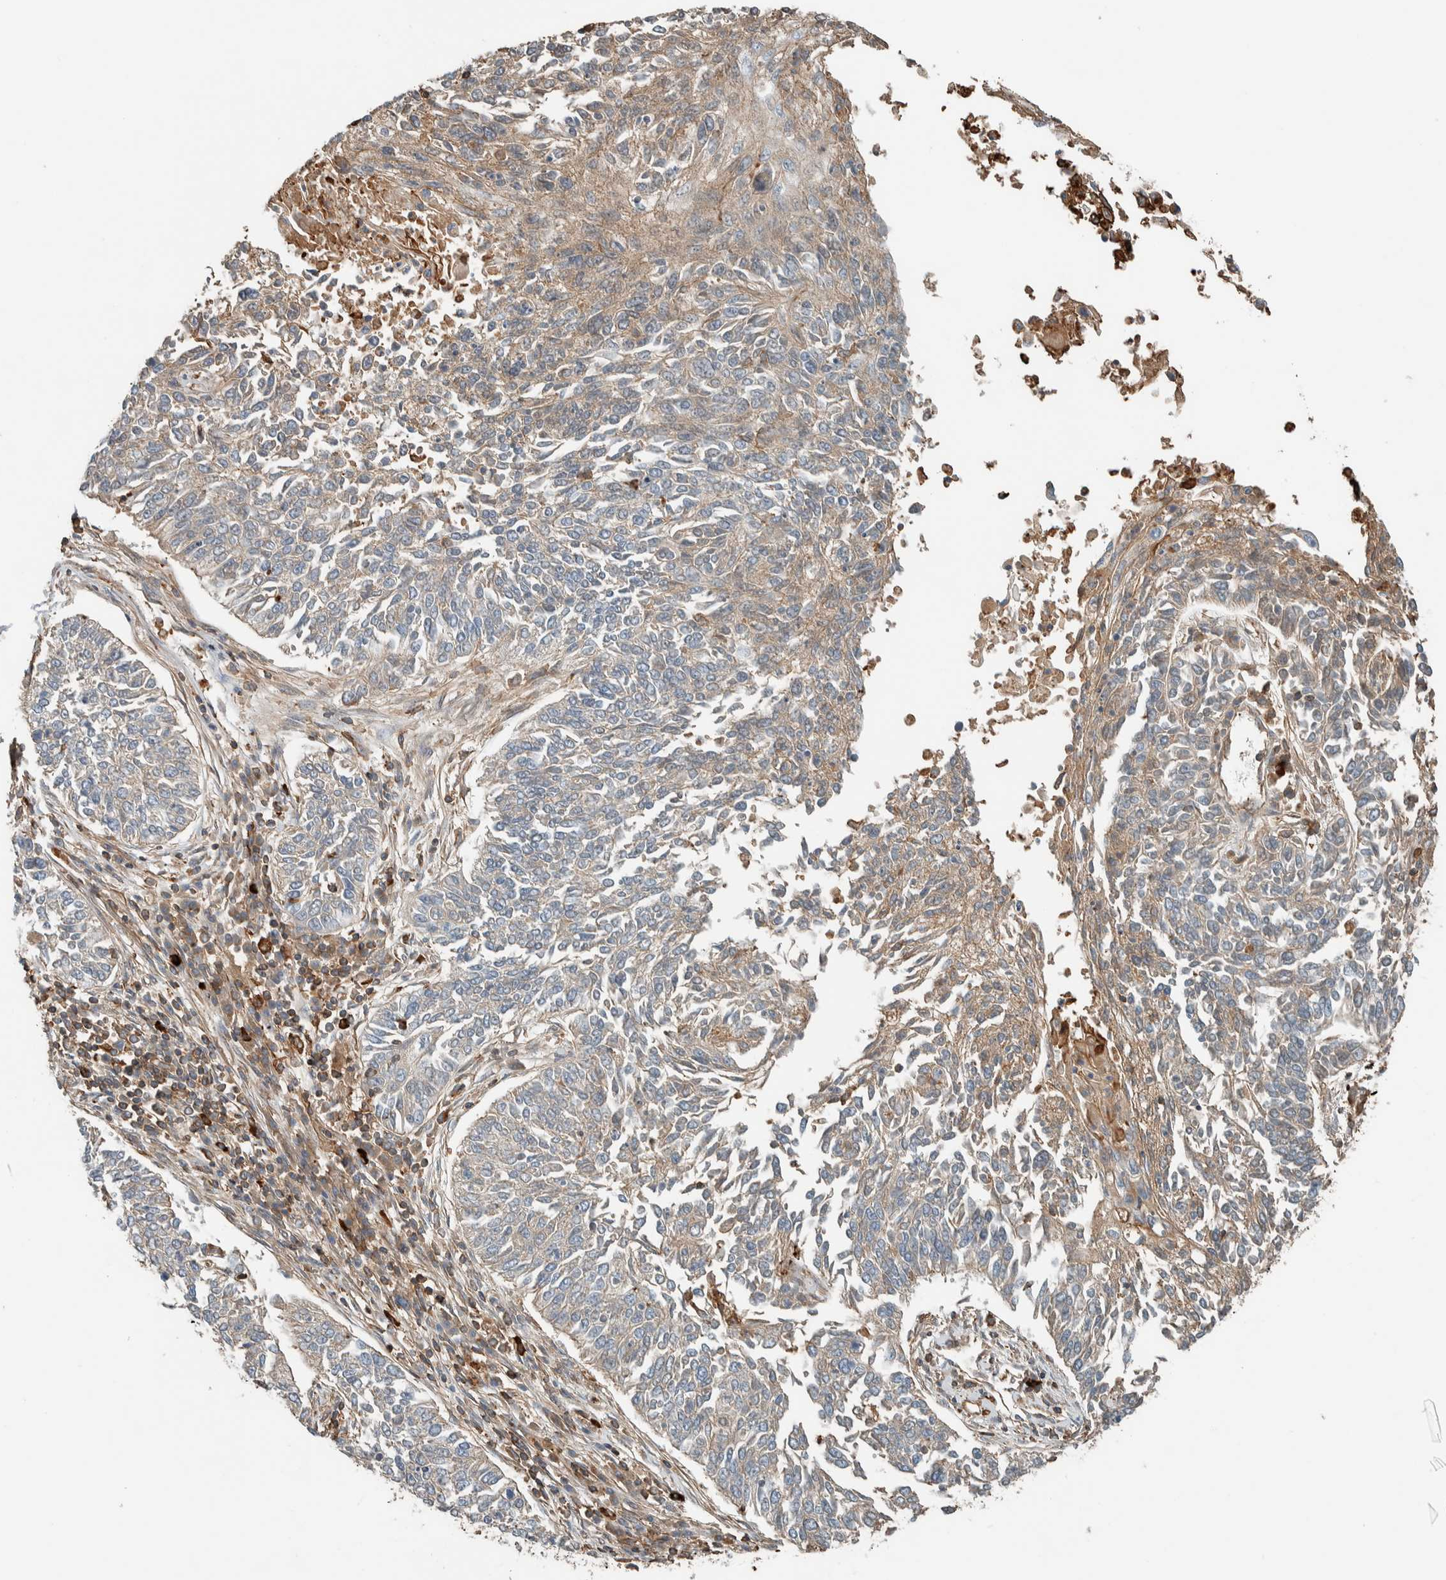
{"staining": {"intensity": "weak", "quantity": "25%-75%", "location": "cytoplasmic/membranous"}, "tissue": "lung cancer", "cell_type": "Tumor cells", "image_type": "cancer", "snomed": [{"axis": "morphology", "description": "Normal tissue, NOS"}, {"axis": "morphology", "description": "Squamous cell carcinoma, NOS"}, {"axis": "topography", "description": "Cartilage tissue"}, {"axis": "topography", "description": "Bronchus"}, {"axis": "topography", "description": "Lung"}], "caption": "DAB immunohistochemical staining of human squamous cell carcinoma (lung) reveals weak cytoplasmic/membranous protein expression in approximately 25%-75% of tumor cells.", "gene": "CTBP2", "patient": {"sex": "female", "age": 49}}